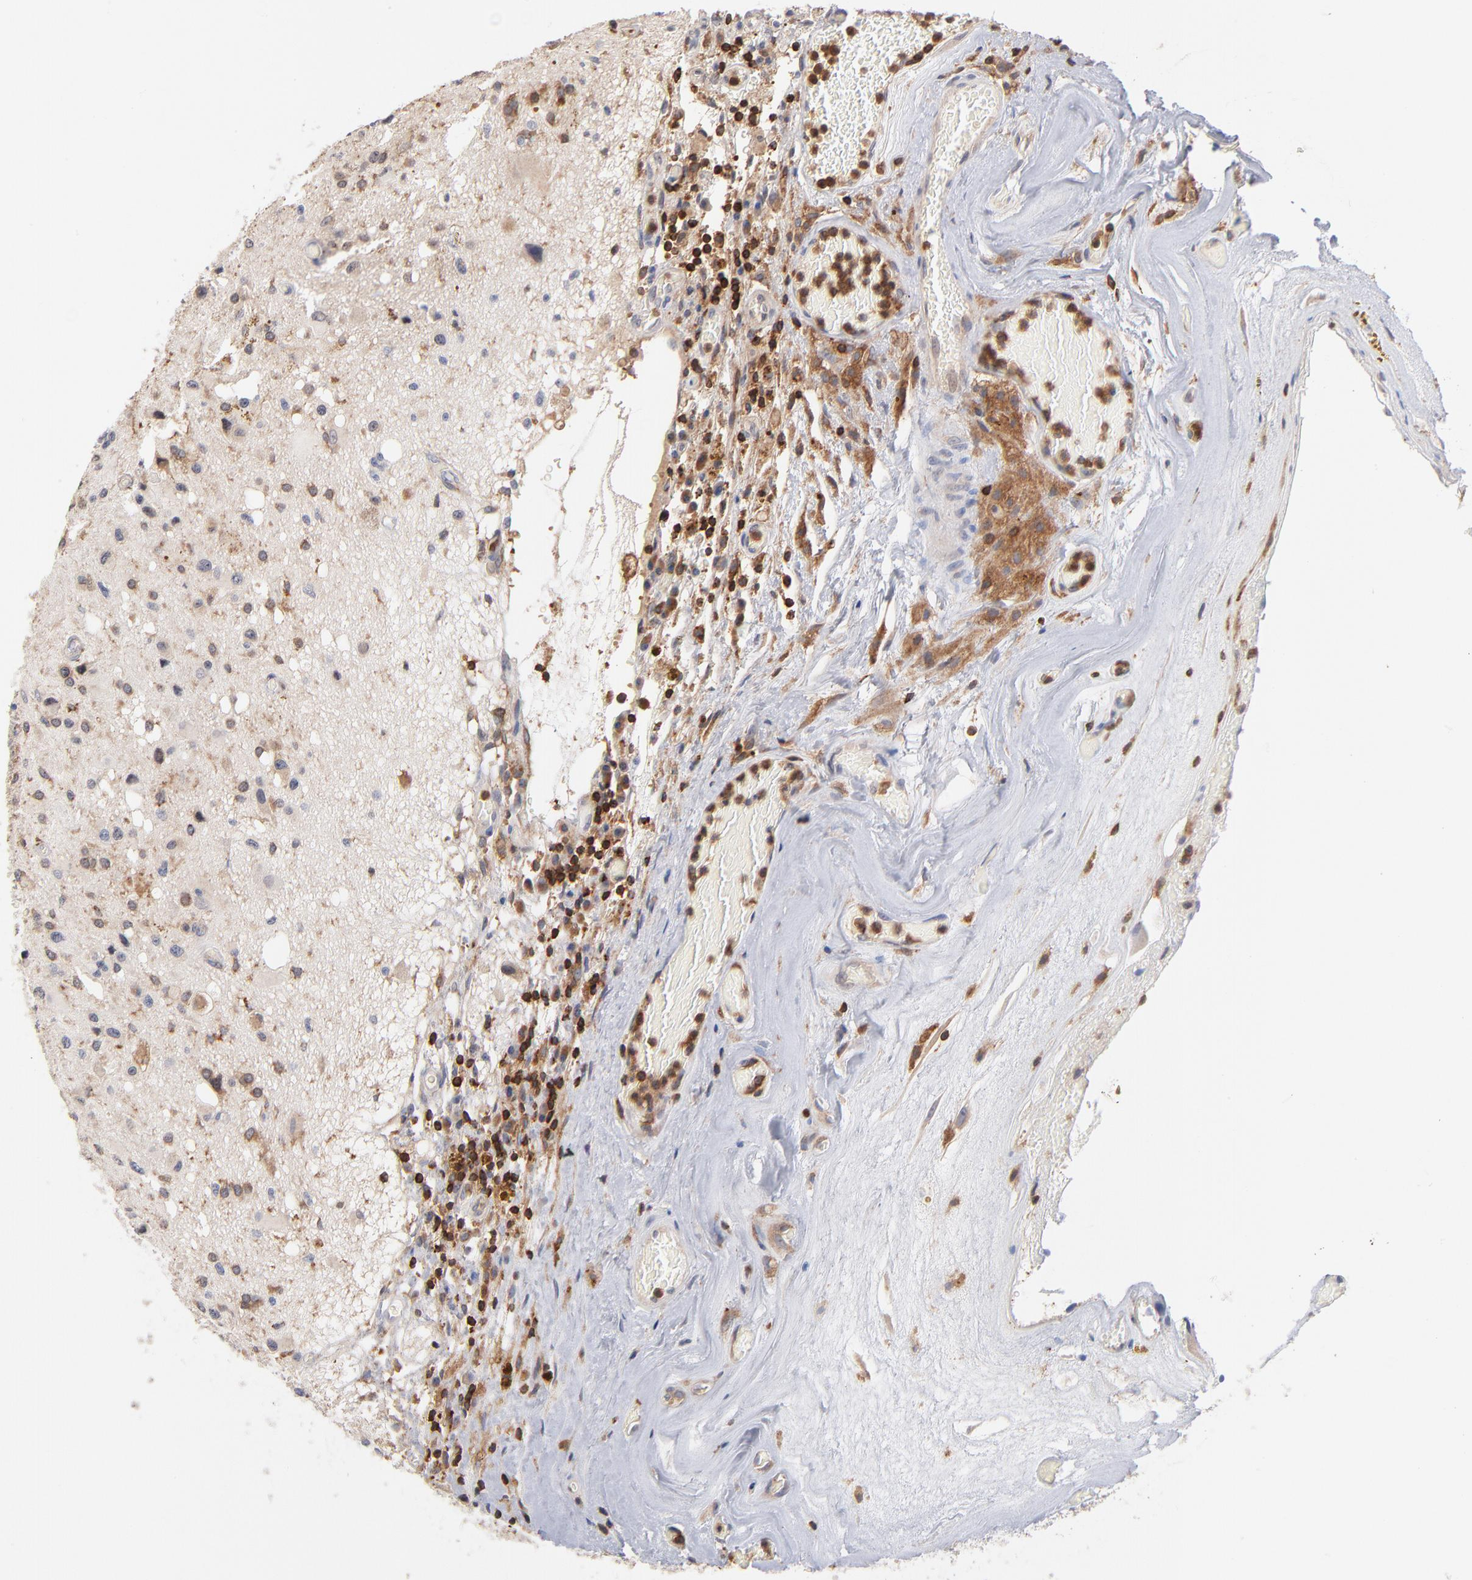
{"staining": {"intensity": "weak", "quantity": "<25%", "location": "cytoplasmic/membranous"}, "tissue": "glioma", "cell_type": "Tumor cells", "image_type": "cancer", "snomed": [{"axis": "morphology", "description": "Glioma, malignant, Low grade"}, {"axis": "topography", "description": "Brain"}], "caption": "Immunohistochemistry histopathology image of human glioma stained for a protein (brown), which reveals no expression in tumor cells.", "gene": "WIPF1", "patient": {"sex": "male", "age": 58}}